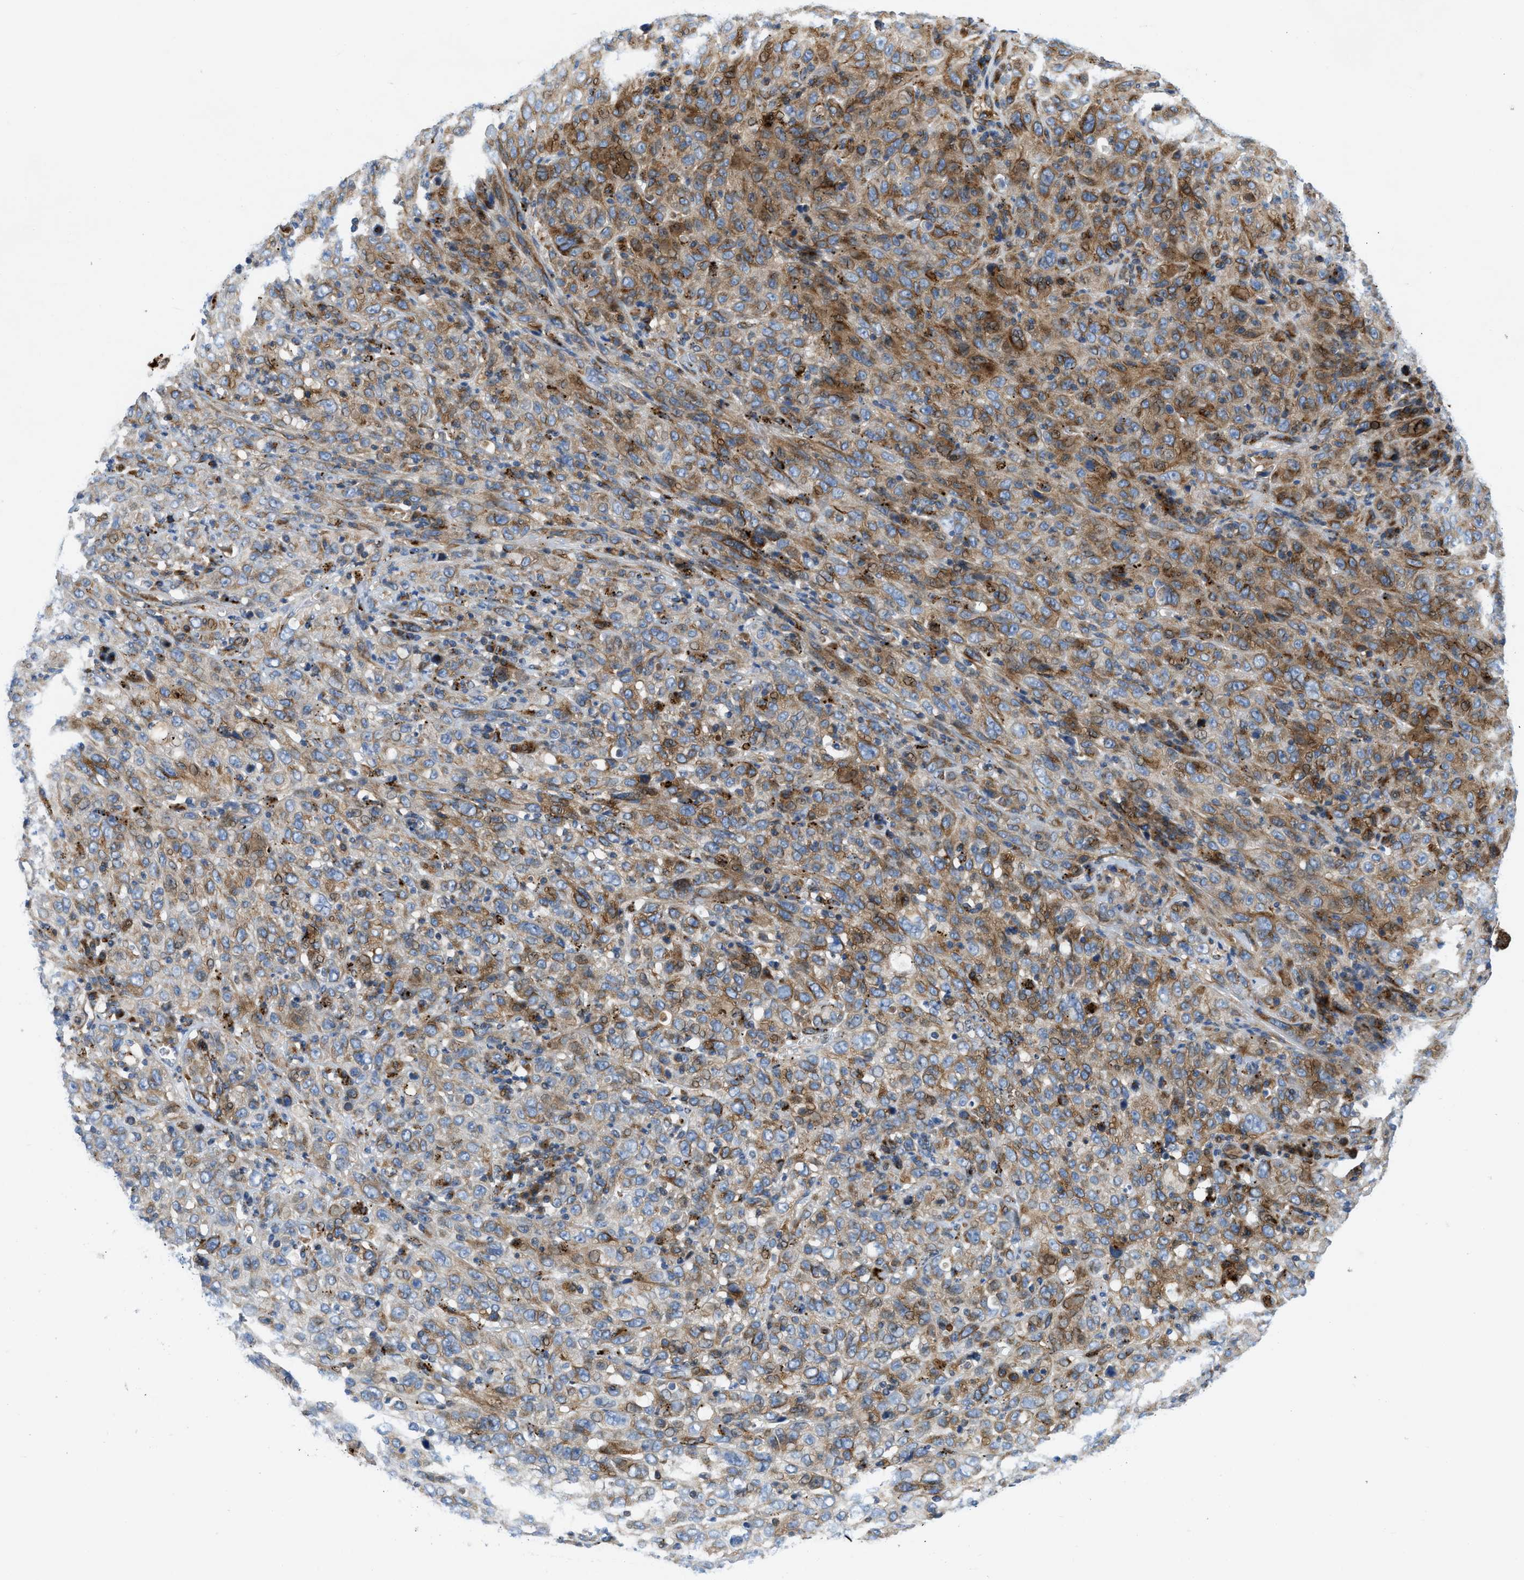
{"staining": {"intensity": "moderate", "quantity": "25%-75%", "location": "cytoplasmic/membranous"}, "tissue": "cervical cancer", "cell_type": "Tumor cells", "image_type": "cancer", "snomed": [{"axis": "morphology", "description": "Squamous cell carcinoma, NOS"}, {"axis": "topography", "description": "Cervix"}], "caption": "IHC of human cervical cancer reveals medium levels of moderate cytoplasmic/membranous expression in approximately 25%-75% of tumor cells.", "gene": "TMEM248", "patient": {"sex": "female", "age": 46}}